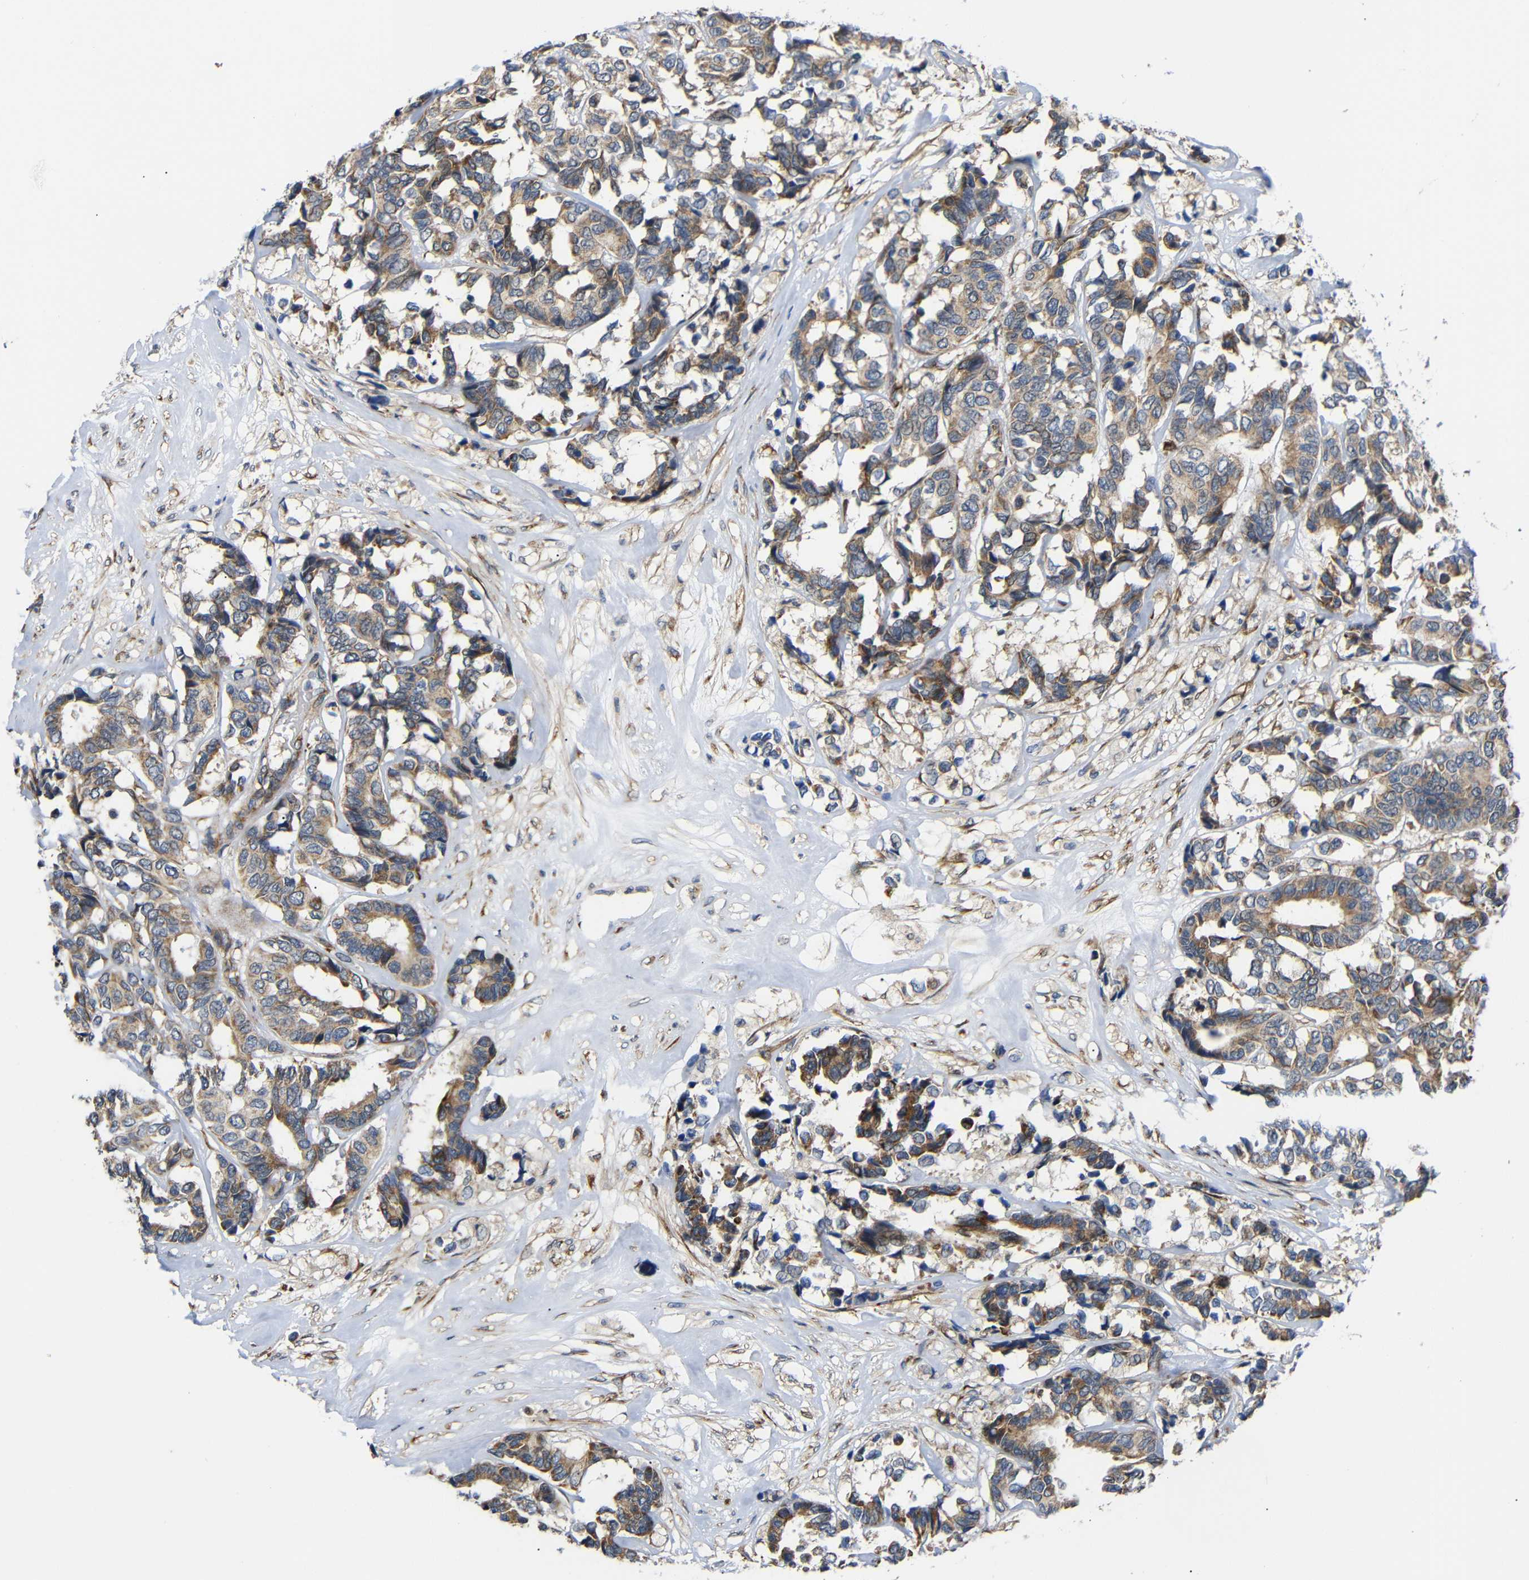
{"staining": {"intensity": "moderate", "quantity": ">75%", "location": "cytoplasmic/membranous"}, "tissue": "breast cancer", "cell_type": "Tumor cells", "image_type": "cancer", "snomed": [{"axis": "morphology", "description": "Duct carcinoma"}, {"axis": "topography", "description": "Breast"}], "caption": "Immunohistochemical staining of breast cancer (intraductal carcinoma) displays moderate cytoplasmic/membranous protein expression in about >75% of tumor cells.", "gene": "KANK4", "patient": {"sex": "female", "age": 87}}